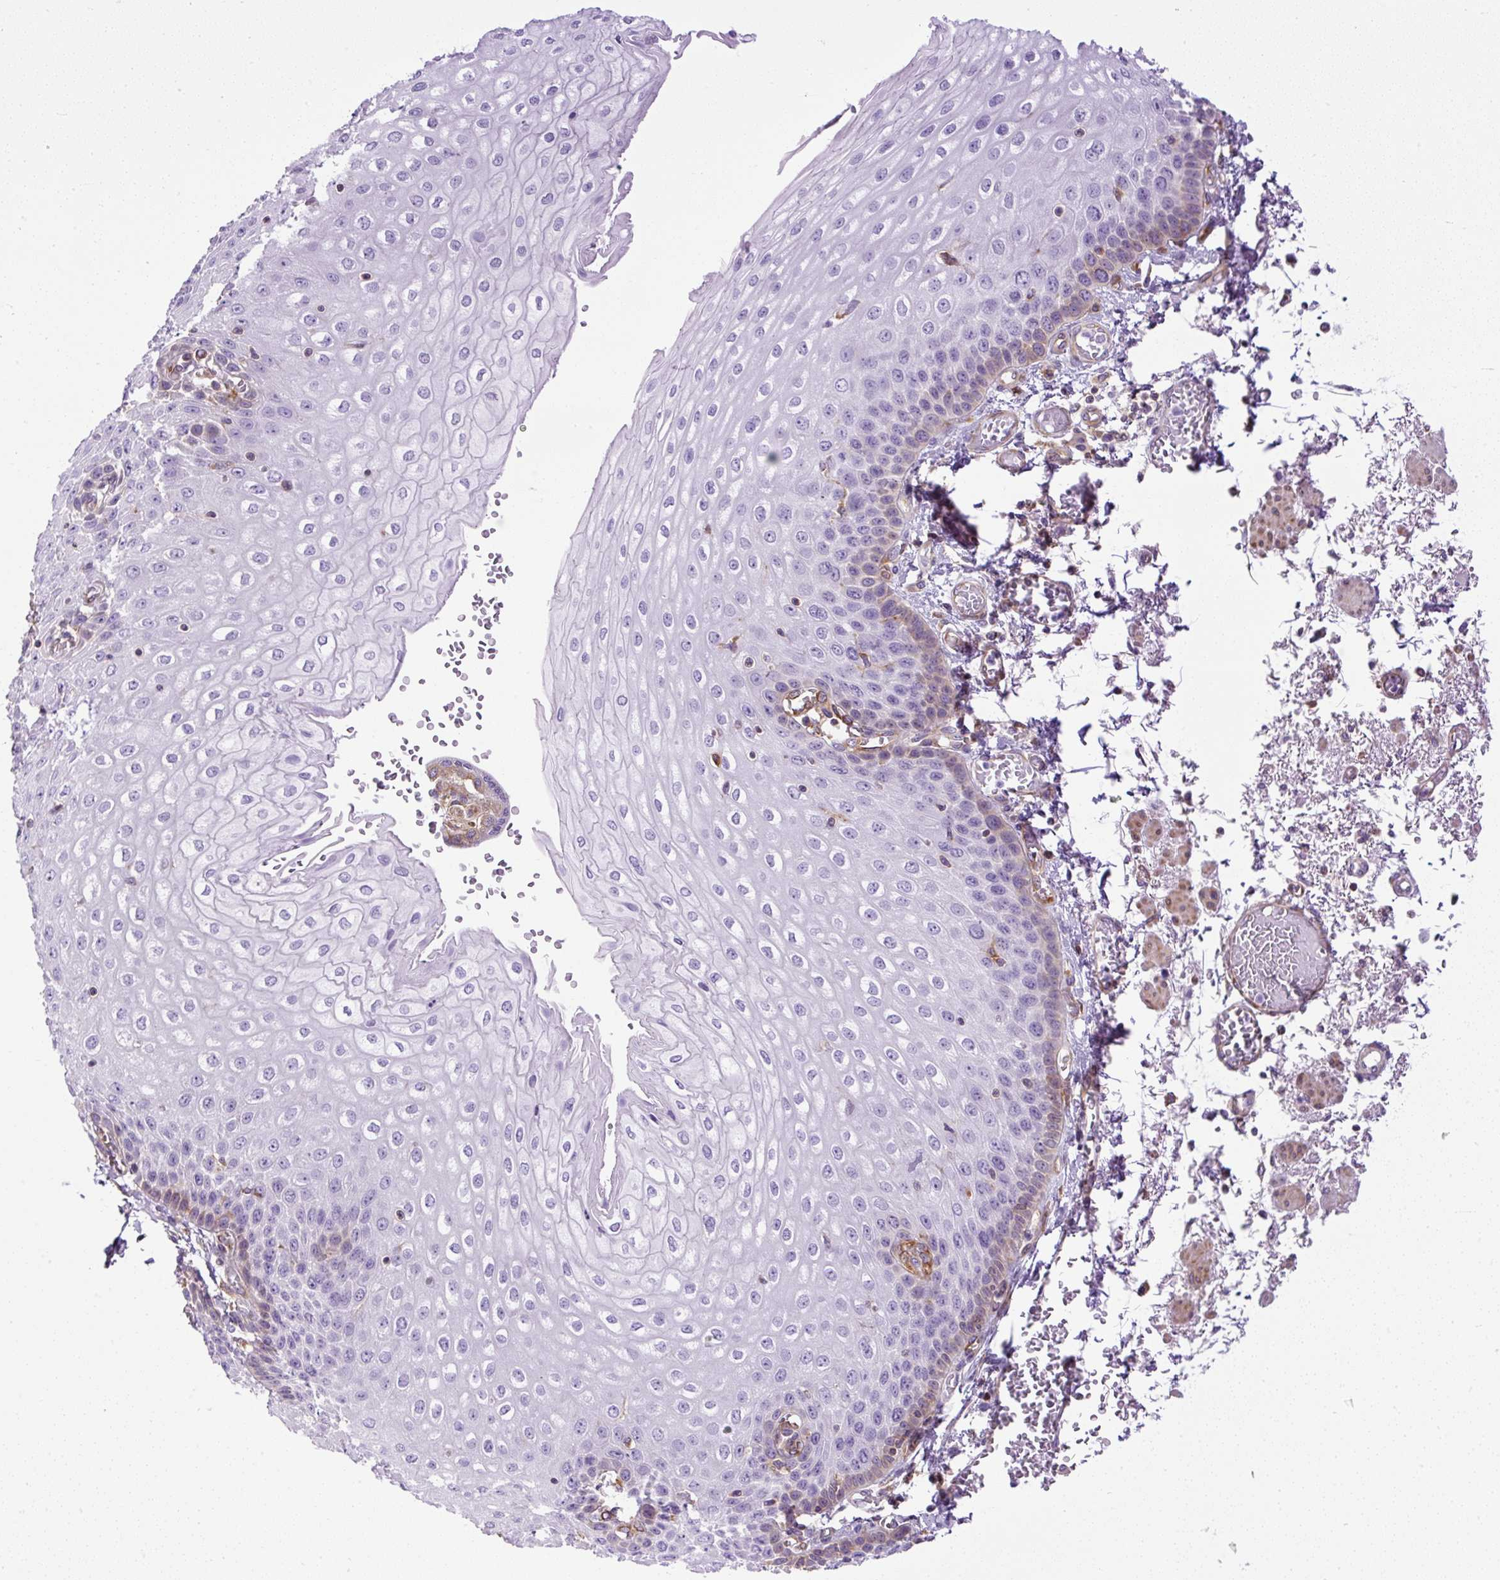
{"staining": {"intensity": "moderate", "quantity": "<25%", "location": "cytoplasmic/membranous"}, "tissue": "esophagus", "cell_type": "Squamous epithelial cells", "image_type": "normal", "snomed": [{"axis": "morphology", "description": "Normal tissue, NOS"}, {"axis": "morphology", "description": "Adenocarcinoma, NOS"}, {"axis": "topography", "description": "Esophagus"}], "caption": "Esophagus was stained to show a protein in brown. There is low levels of moderate cytoplasmic/membranous staining in about <25% of squamous epithelial cells. (Stains: DAB (3,3'-diaminobenzidine) in brown, nuclei in blue, Microscopy: brightfield microscopy at high magnification).", "gene": "MAP1S", "patient": {"sex": "male", "age": 81}}